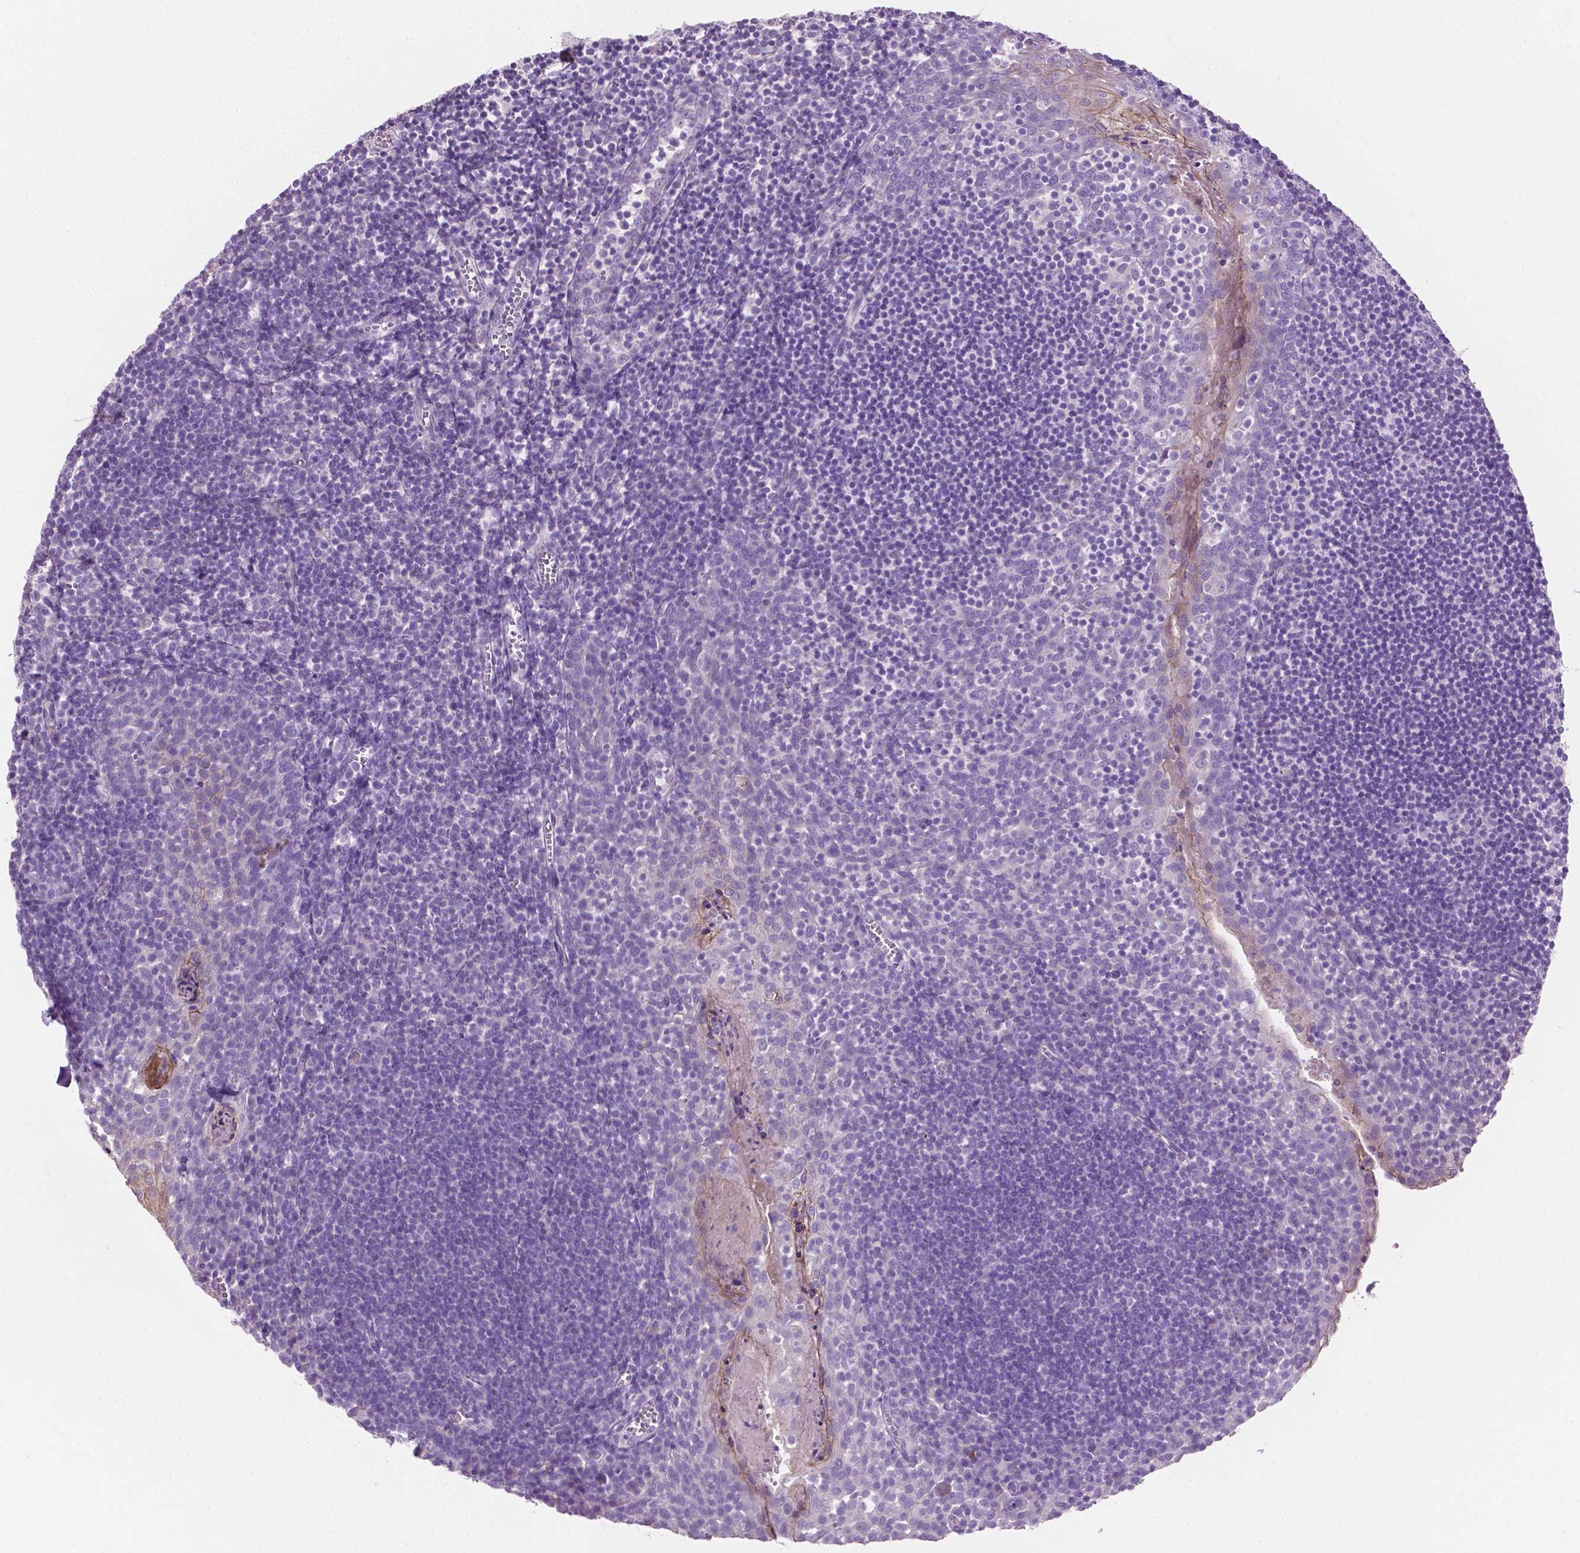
{"staining": {"intensity": "negative", "quantity": "none", "location": "none"}, "tissue": "lymph node", "cell_type": "Germinal center cells", "image_type": "normal", "snomed": [{"axis": "morphology", "description": "Normal tissue, NOS"}, {"axis": "topography", "description": "Lymph node"}], "caption": "Immunohistochemistry (IHC) histopathology image of unremarkable lymph node: lymph node stained with DAB (3,3'-diaminobenzidine) reveals no significant protein expression in germinal center cells.", "gene": "CLDN17", "patient": {"sex": "female", "age": 21}}